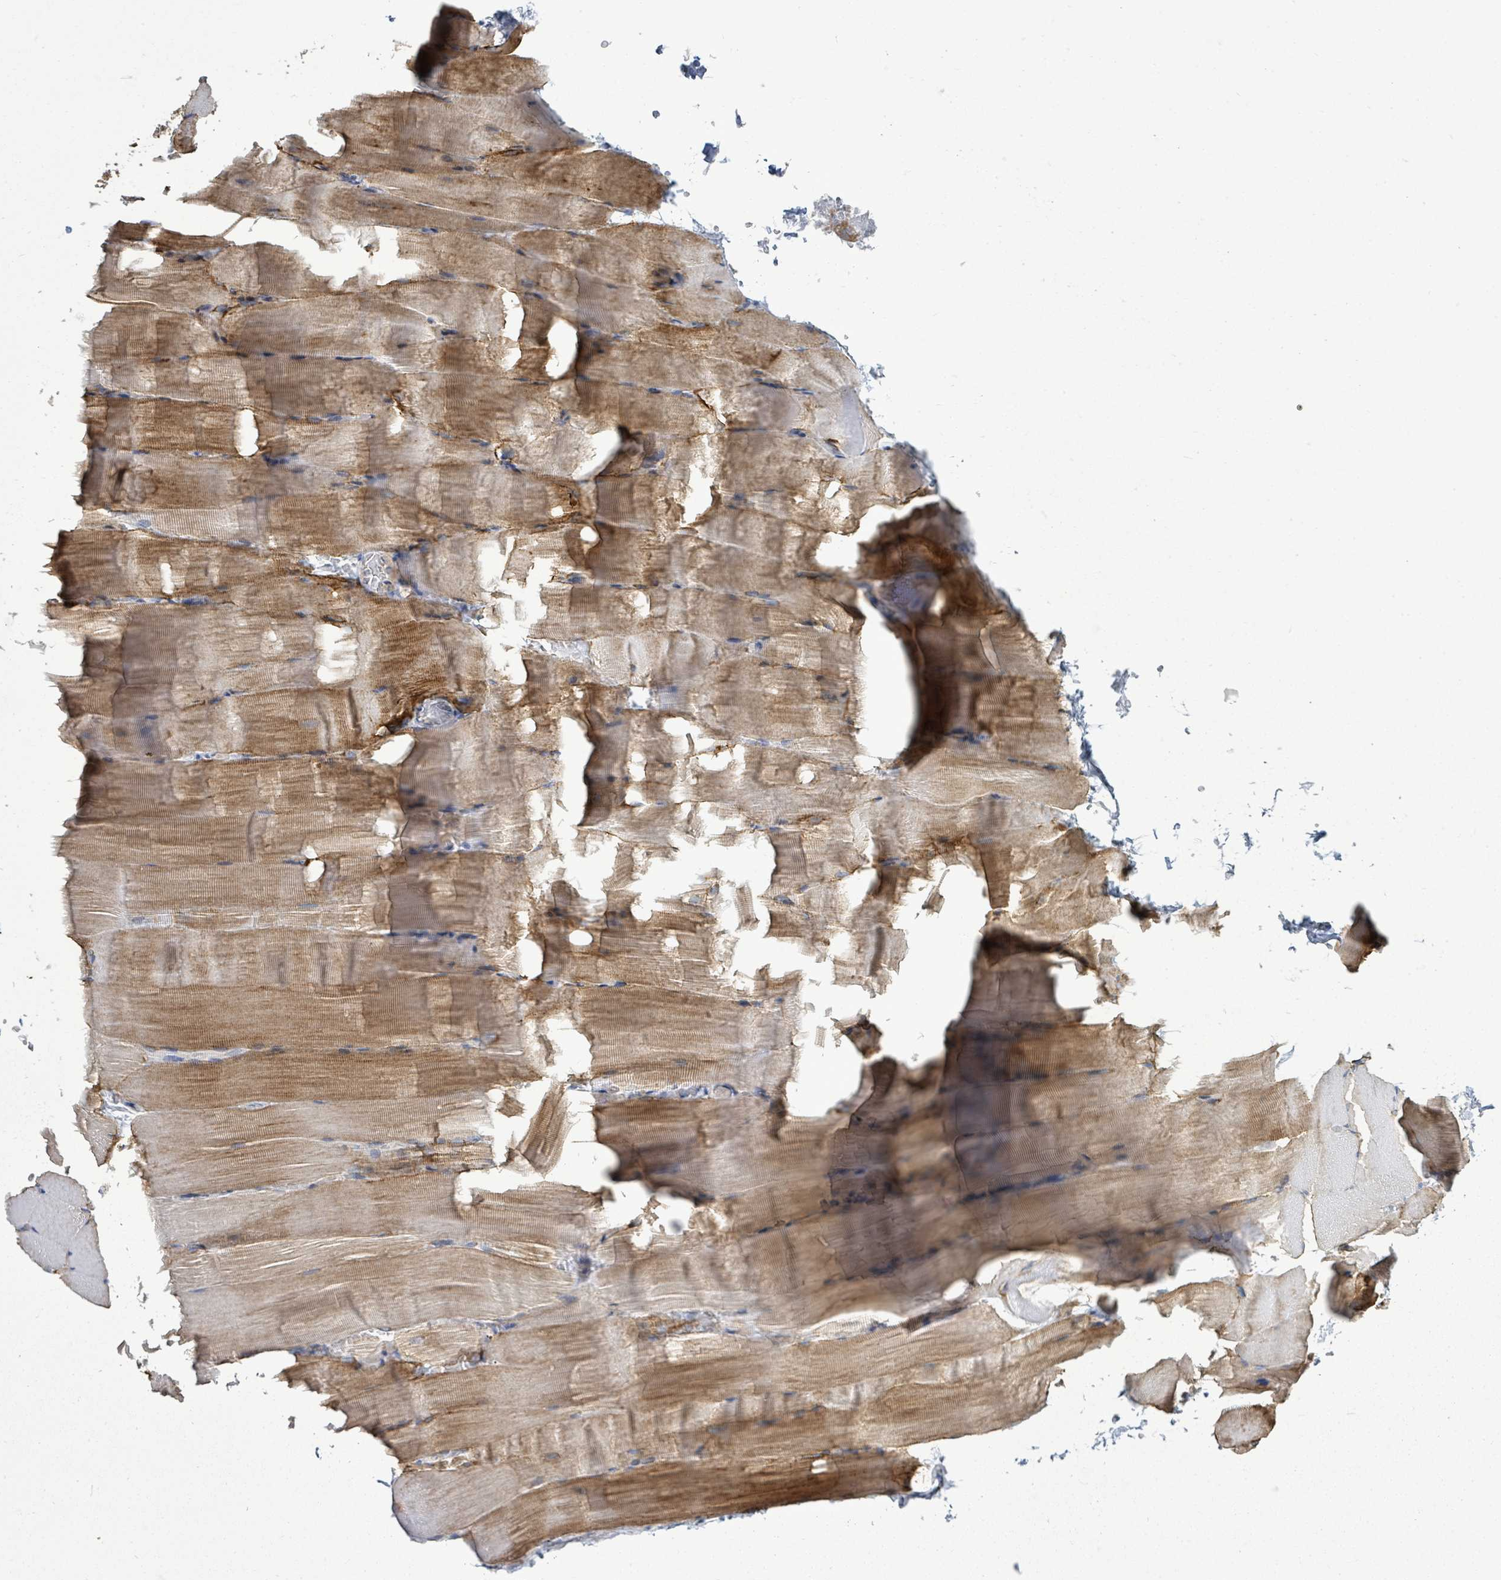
{"staining": {"intensity": "moderate", "quantity": ">75%", "location": "cytoplasmic/membranous"}, "tissue": "skeletal muscle", "cell_type": "Myocytes", "image_type": "normal", "snomed": [{"axis": "morphology", "description": "Normal tissue, NOS"}, {"axis": "topography", "description": "Skeletal muscle"}, {"axis": "topography", "description": "Parathyroid gland"}], "caption": "Protein expression by IHC demonstrates moderate cytoplasmic/membranous expression in approximately >75% of myocytes in normal skeletal muscle.", "gene": "SIRPB1", "patient": {"sex": "female", "age": 37}}